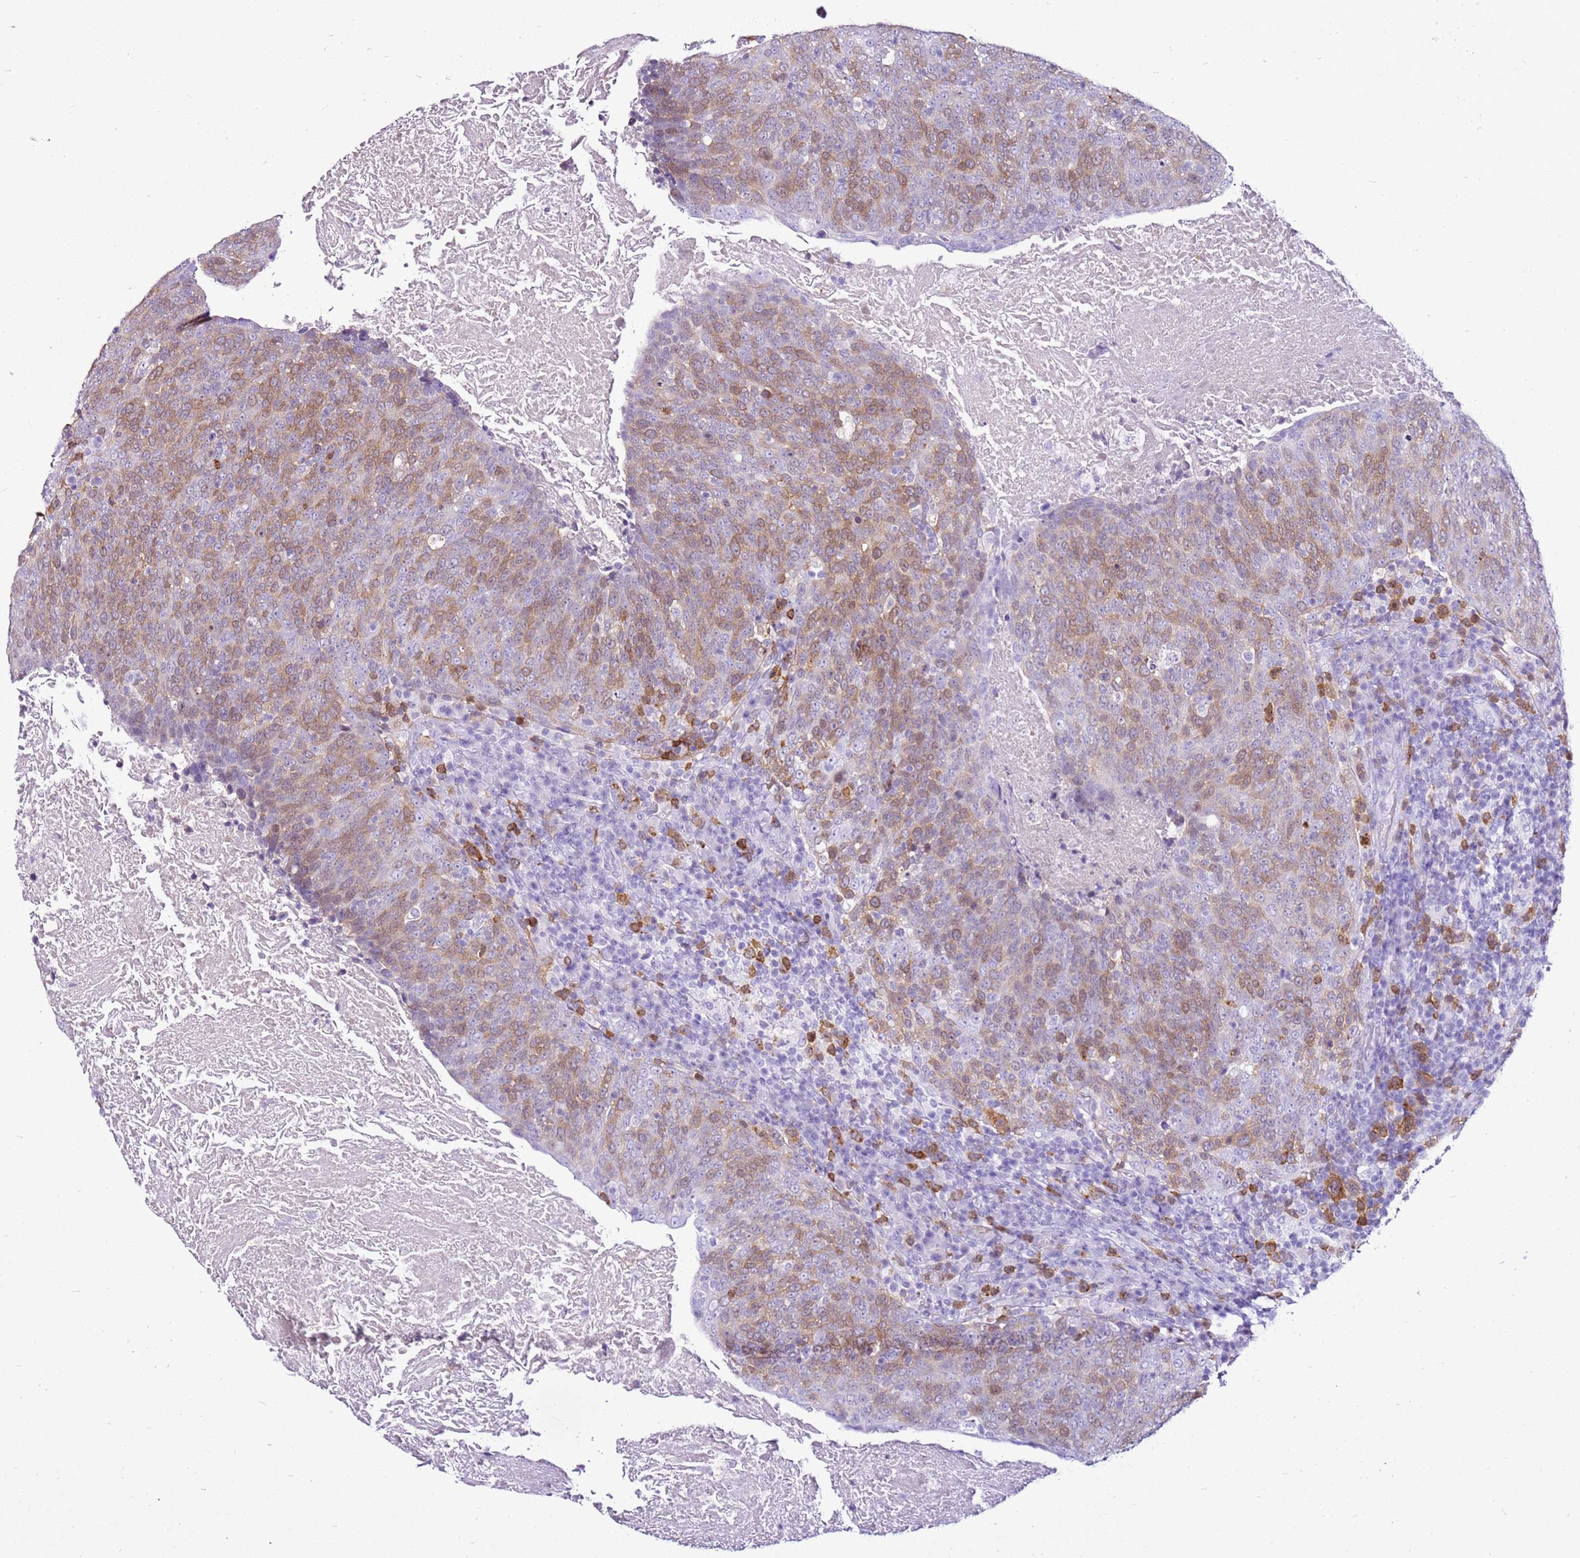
{"staining": {"intensity": "moderate", "quantity": "25%-75%", "location": "cytoplasmic/membranous"}, "tissue": "head and neck cancer", "cell_type": "Tumor cells", "image_type": "cancer", "snomed": [{"axis": "morphology", "description": "Squamous cell carcinoma, NOS"}, {"axis": "morphology", "description": "Squamous cell carcinoma, metastatic, NOS"}, {"axis": "topography", "description": "Lymph node"}, {"axis": "topography", "description": "Head-Neck"}], "caption": "This is an image of immunohistochemistry staining of head and neck cancer (squamous cell carcinoma), which shows moderate staining in the cytoplasmic/membranous of tumor cells.", "gene": "SPC25", "patient": {"sex": "male", "age": 62}}